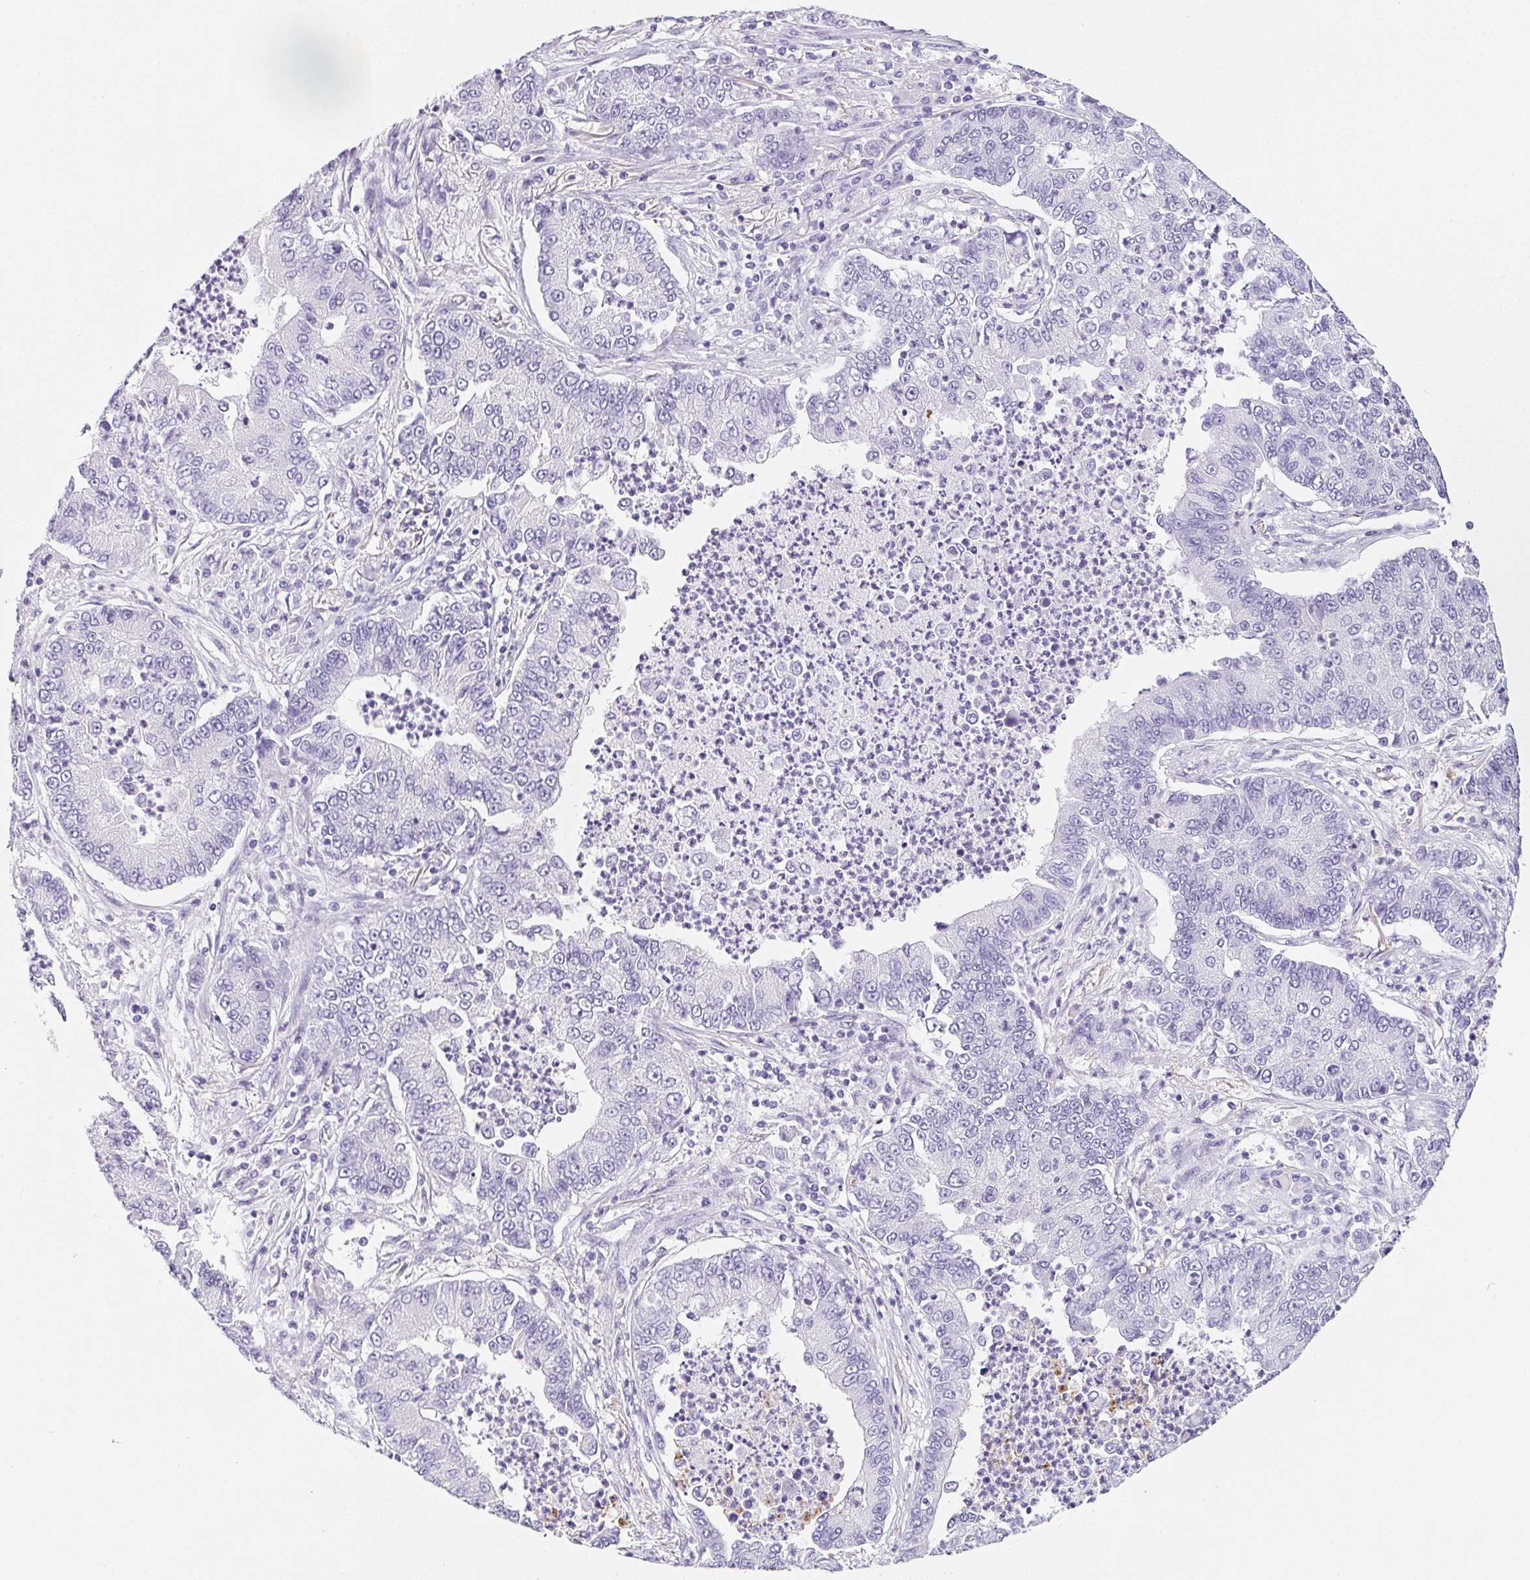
{"staining": {"intensity": "negative", "quantity": "none", "location": "none"}, "tissue": "lung cancer", "cell_type": "Tumor cells", "image_type": "cancer", "snomed": [{"axis": "morphology", "description": "Adenocarcinoma, NOS"}, {"axis": "topography", "description": "Lung"}], "caption": "Human lung cancer (adenocarcinoma) stained for a protein using IHC reveals no expression in tumor cells.", "gene": "VTN", "patient": {"sex": "female", "age": 57}}